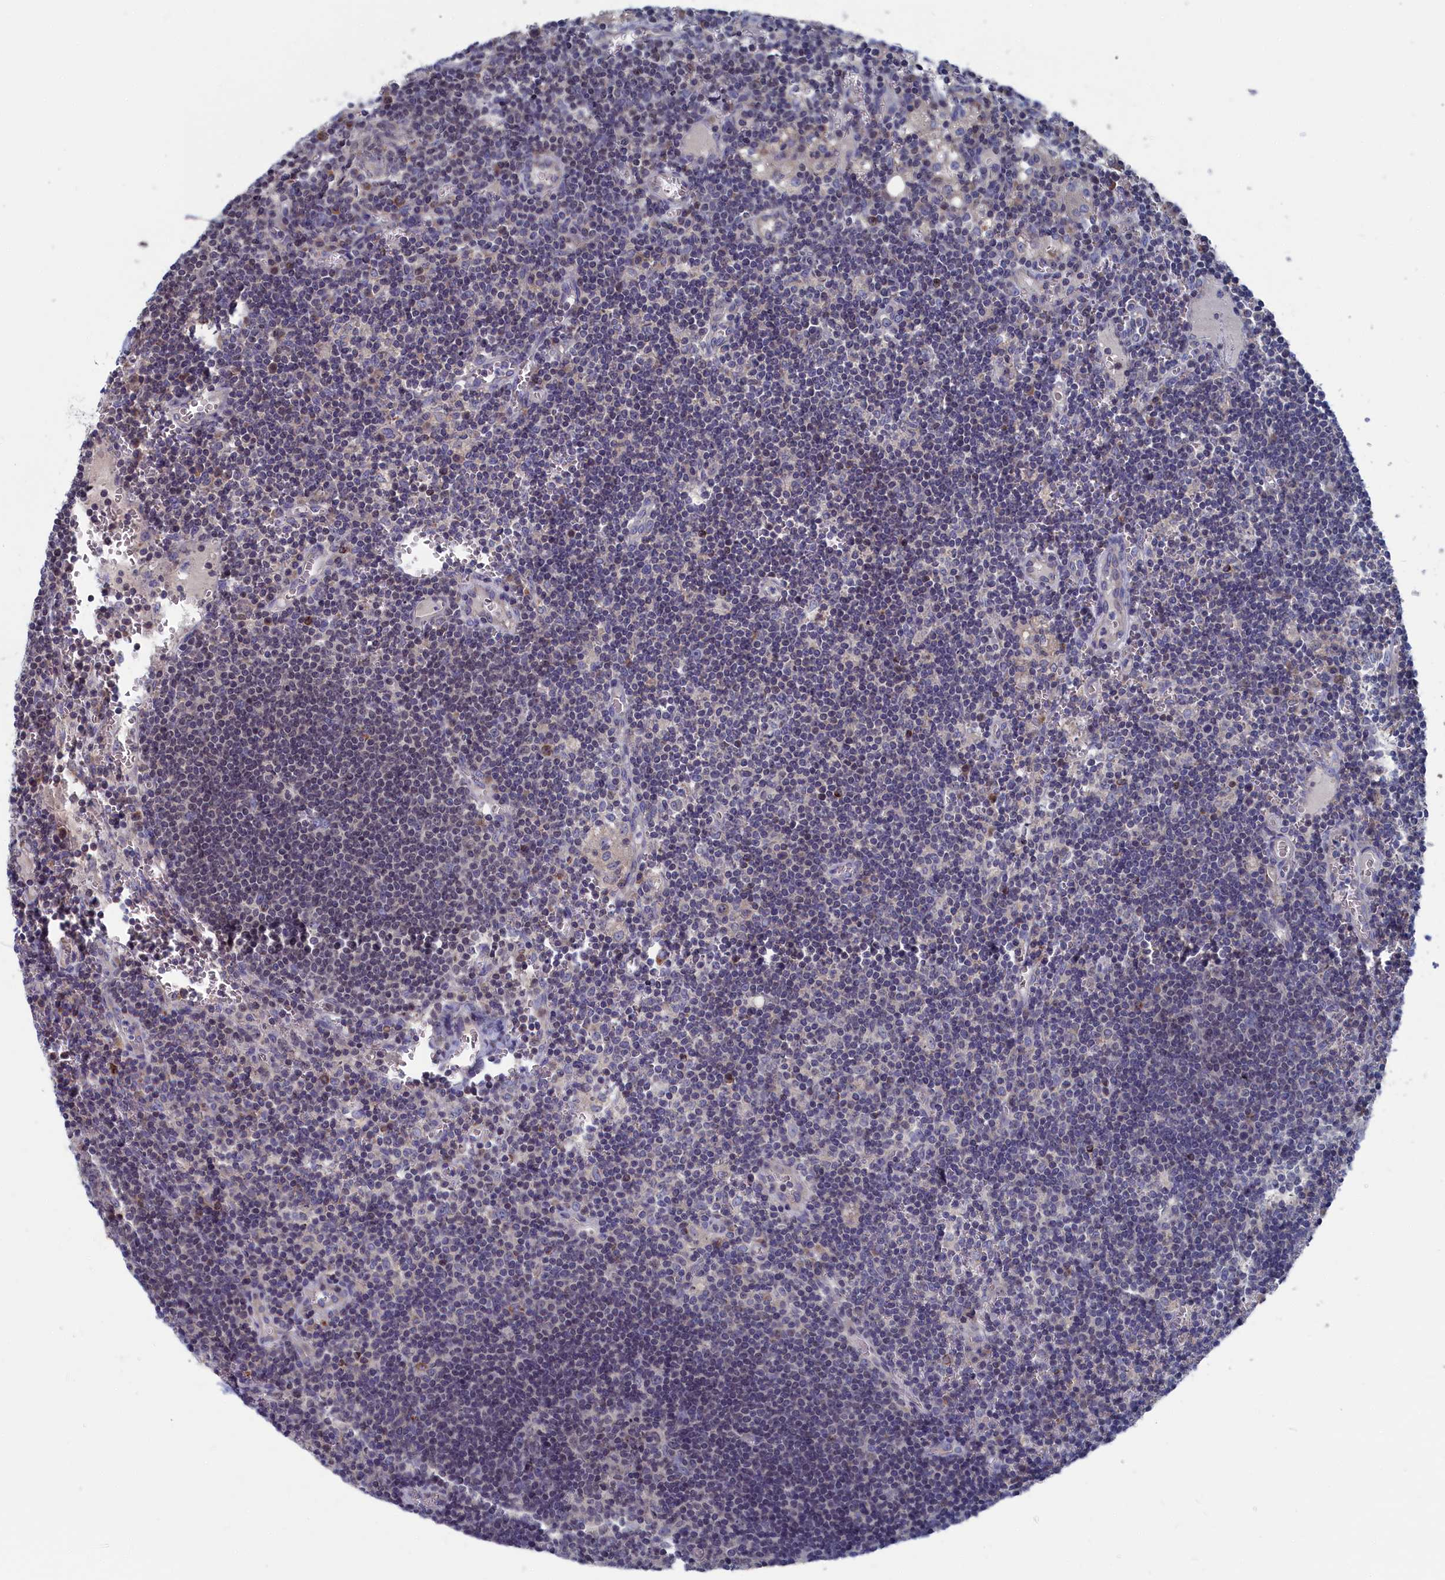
{"staining": {"intensity": "negative", "quantity": "none", "location": "none"}, "tissue": "lymph node", "cell_type": "Germinal center cells", "image_type": "normal", "snomed": [{"axis": "morphology", "description": "Normal tissue, NOS"}, {"axis": "topography", "description": "Lymph node"}], "caption": "The immunohistochemistry (IHC) photomicrograph has no significant expression in germinal center cells of lymph node.", "gene": "CEND1", "patient": {"sex": "female", "age": 73}}